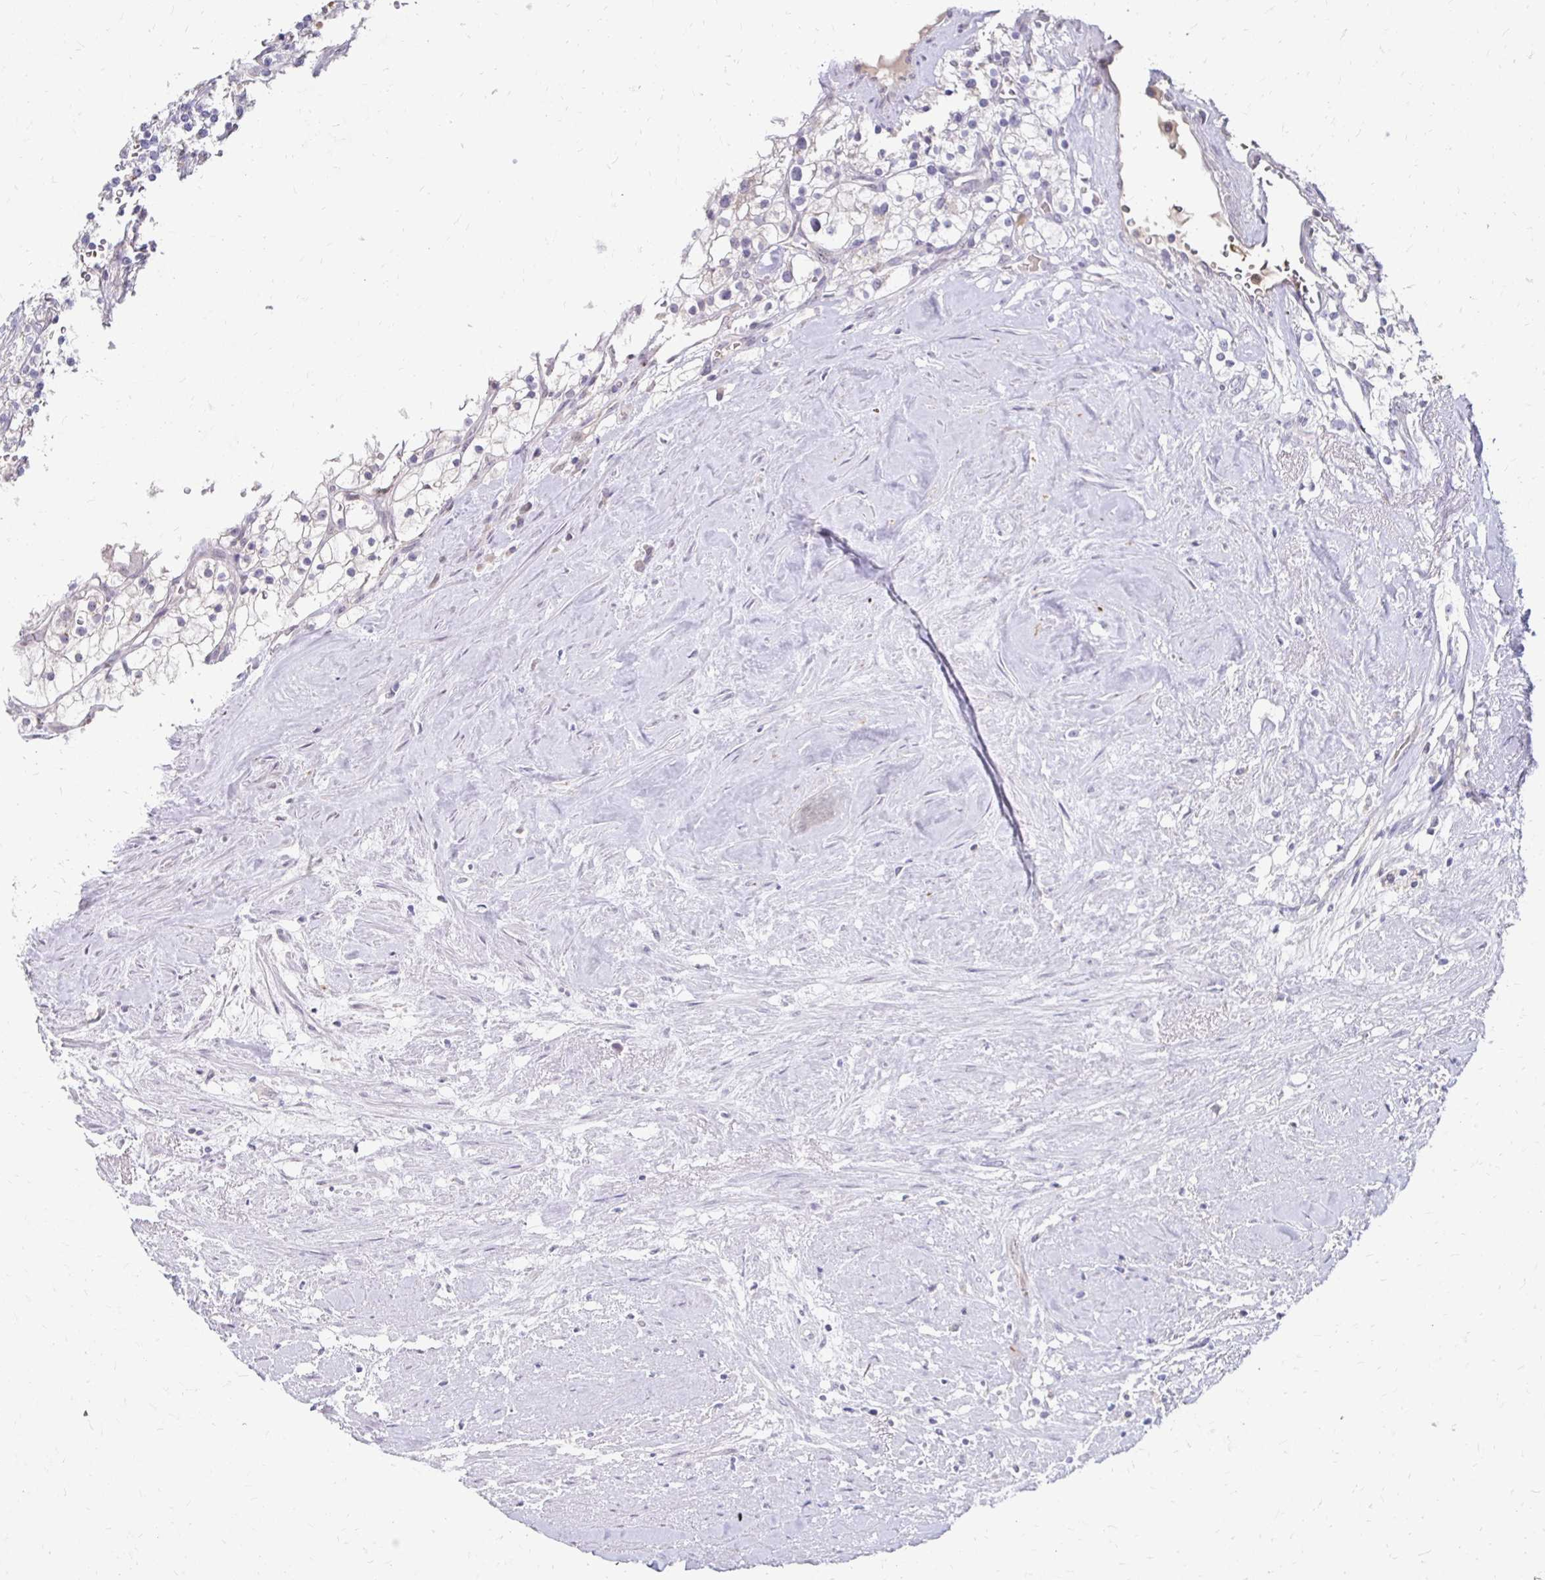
{"staining": {"intensity": "negative", "quantity": "none", "location": "none"}, "tissue": "renal cancer", "cell_type": "Tumor cells", "image_type": "cancer", "snomed": [{"axis": "morphology", "description": "Adenocarcinoma, NOS"}, {"axis": "topography", "description": "Kidney"}], "caption": "Immunohistochemistry (IHC) histopathology image of renal cancer (adenocarcinoma) stained for a protein (brown), which demonstrates no staining in tumor cells.", "gene": "GK2", "patient": {"sex": "male", "age": 80}}